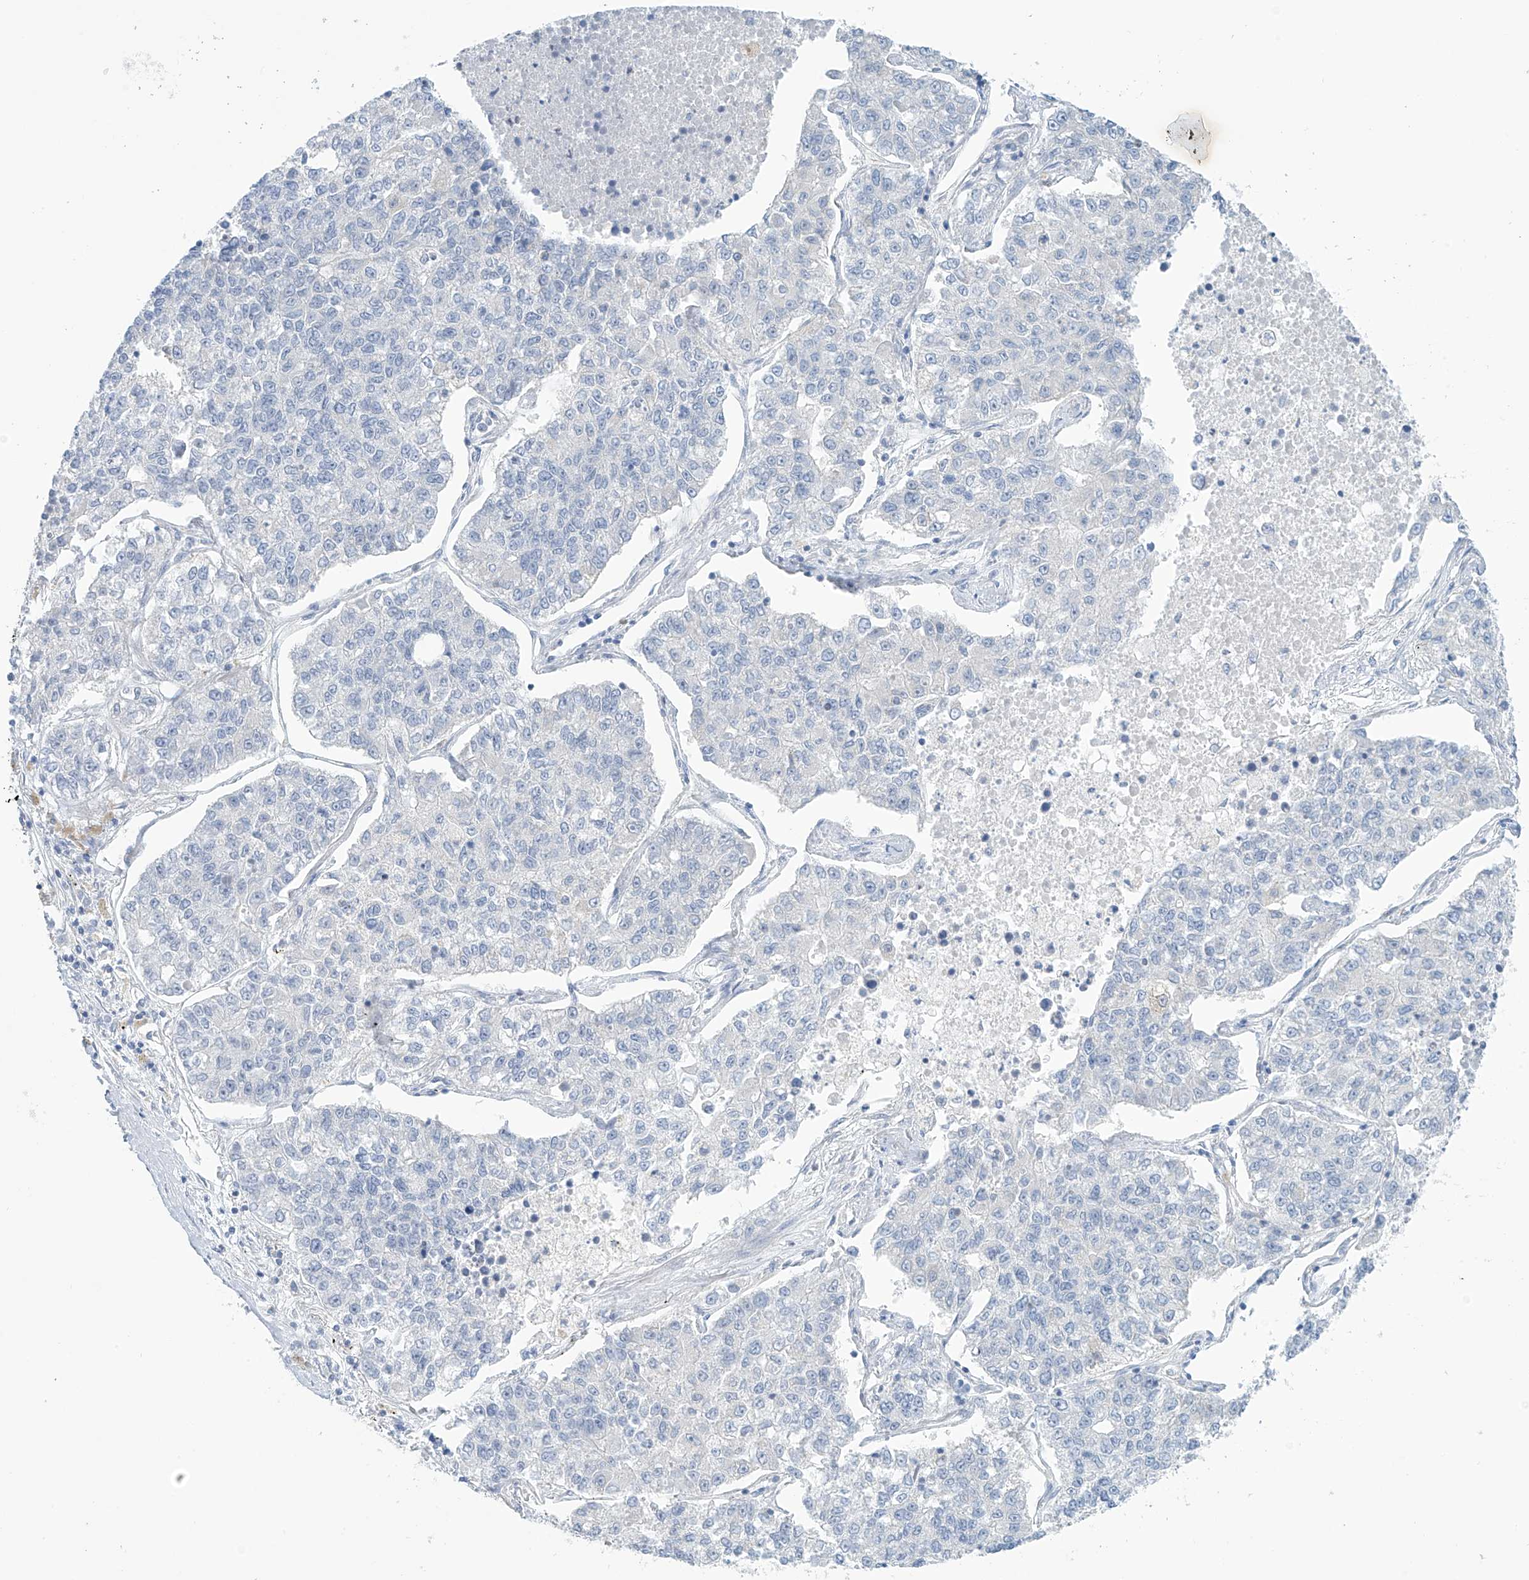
{"staining": {"intensity": "negative", "quantity": "none", "location": "none"}, "tissue": "lung cancer", "cell_type": "Tumor cells", "image_type": "cancer", "snomed": [{"axis": "morphology", "description": "Adenocarcinoma, NOS"}, {"axis": "topography", "description": "Lung"}], "caption": "This is a micrograph of IHC staining of adenocarcinoma (lung), which shows no expression in tumor cells. (Immunohistochemistry, brightfield microscopy, high magnification).", "gene": "SLC6A12", "patient": {"sex": "male", "age": 49}}